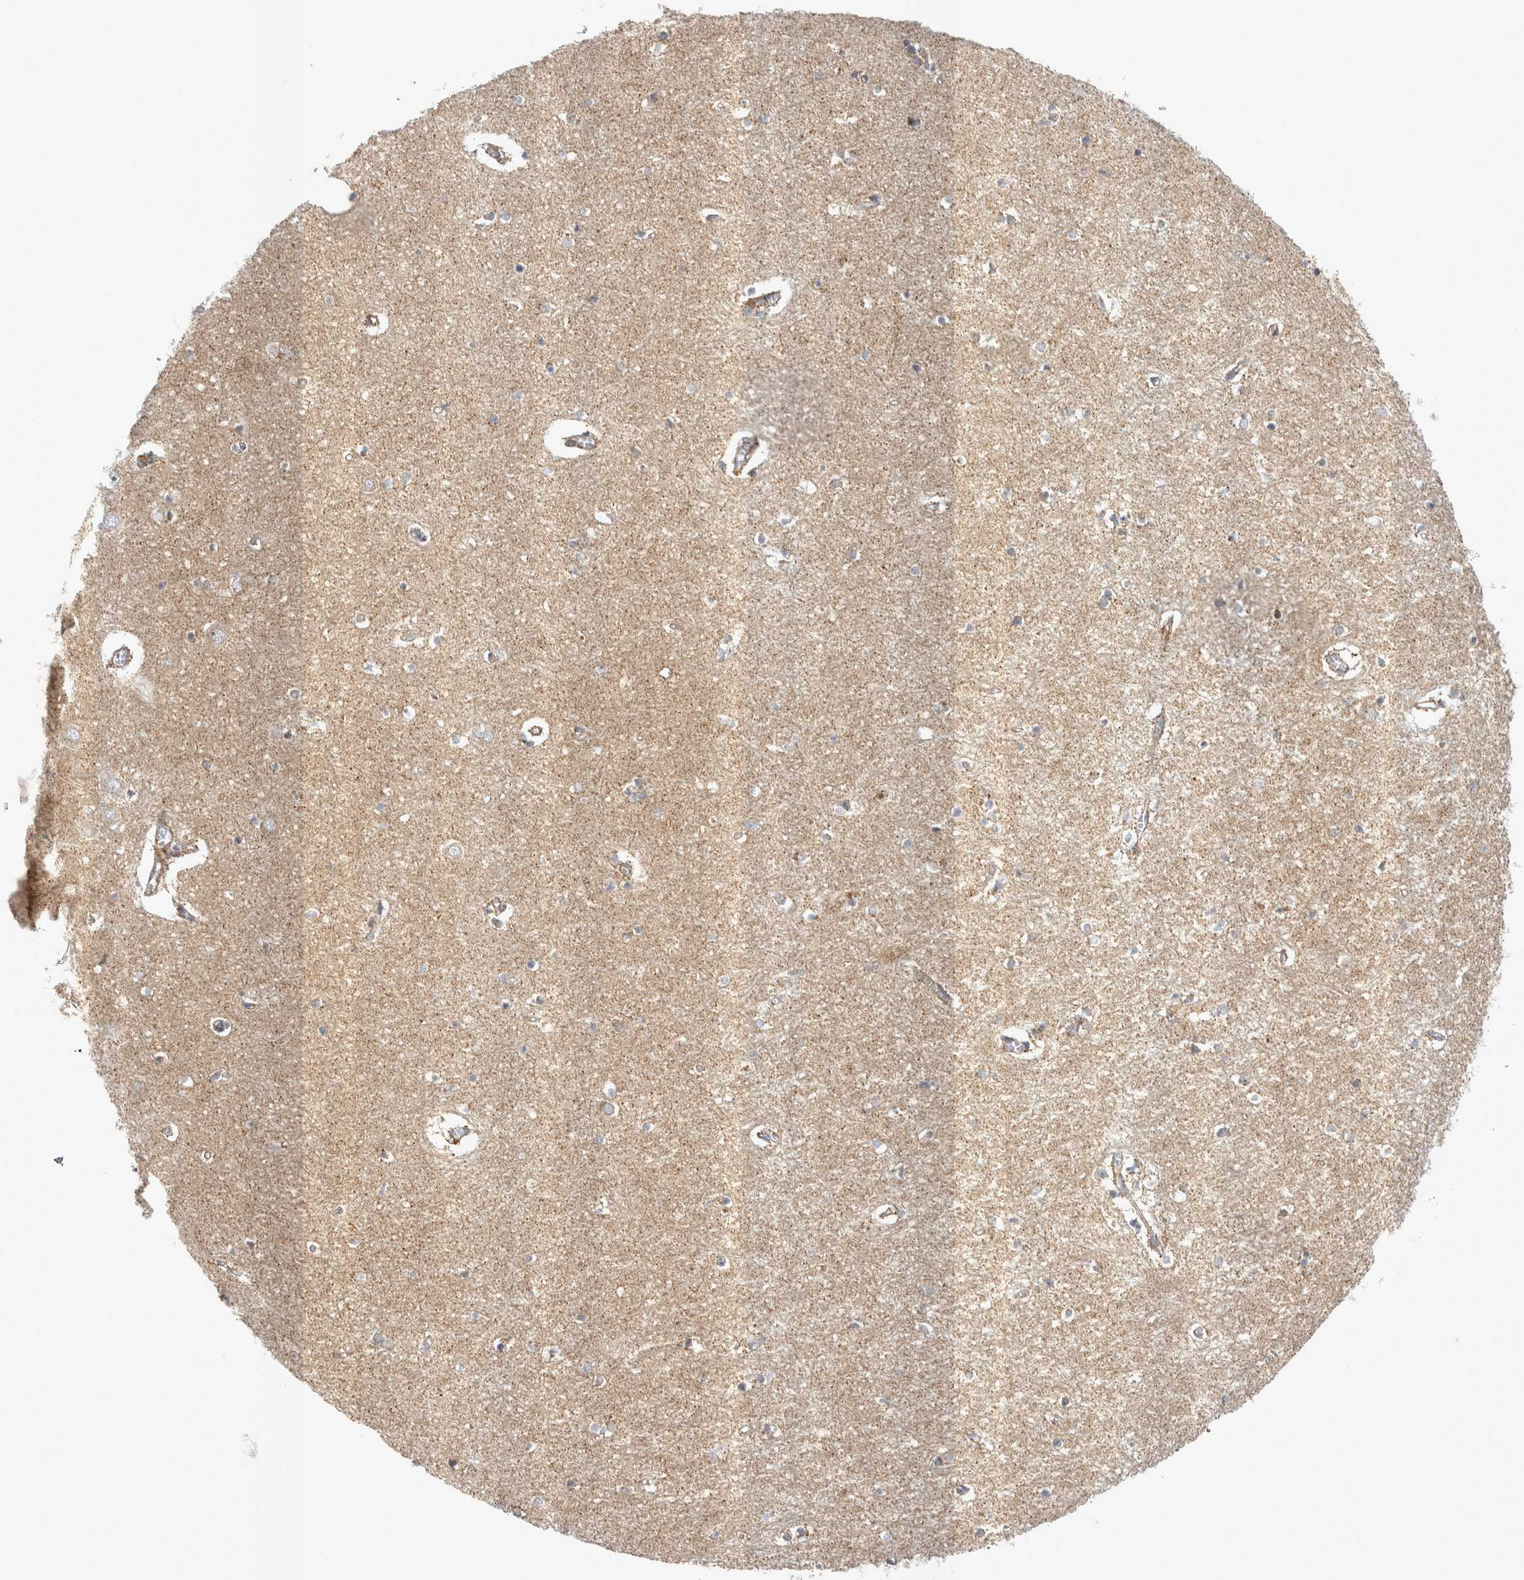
{"staining": {"intensity": "moderate", "quantity": "<25%", "location": "cytoplasmic/membranous"}, "tissue": "hippocampus", "cell_type": "Glial cells", "image_type": "normal", "snomed": [{"axis": "morphology", "description": "Normal tissue, NOS"}, {"axis": "topography", "description": "Hippocampus"}], "caption": "IHC micrograph of benign hippocampus stained for a protein (brown), which displays low levels of moderate cytoplasmic/membranous positivity in approximately <25% of glial cells.", "gene": "TSPOAP1", "patient": {"sex": "male", "age": 70}}